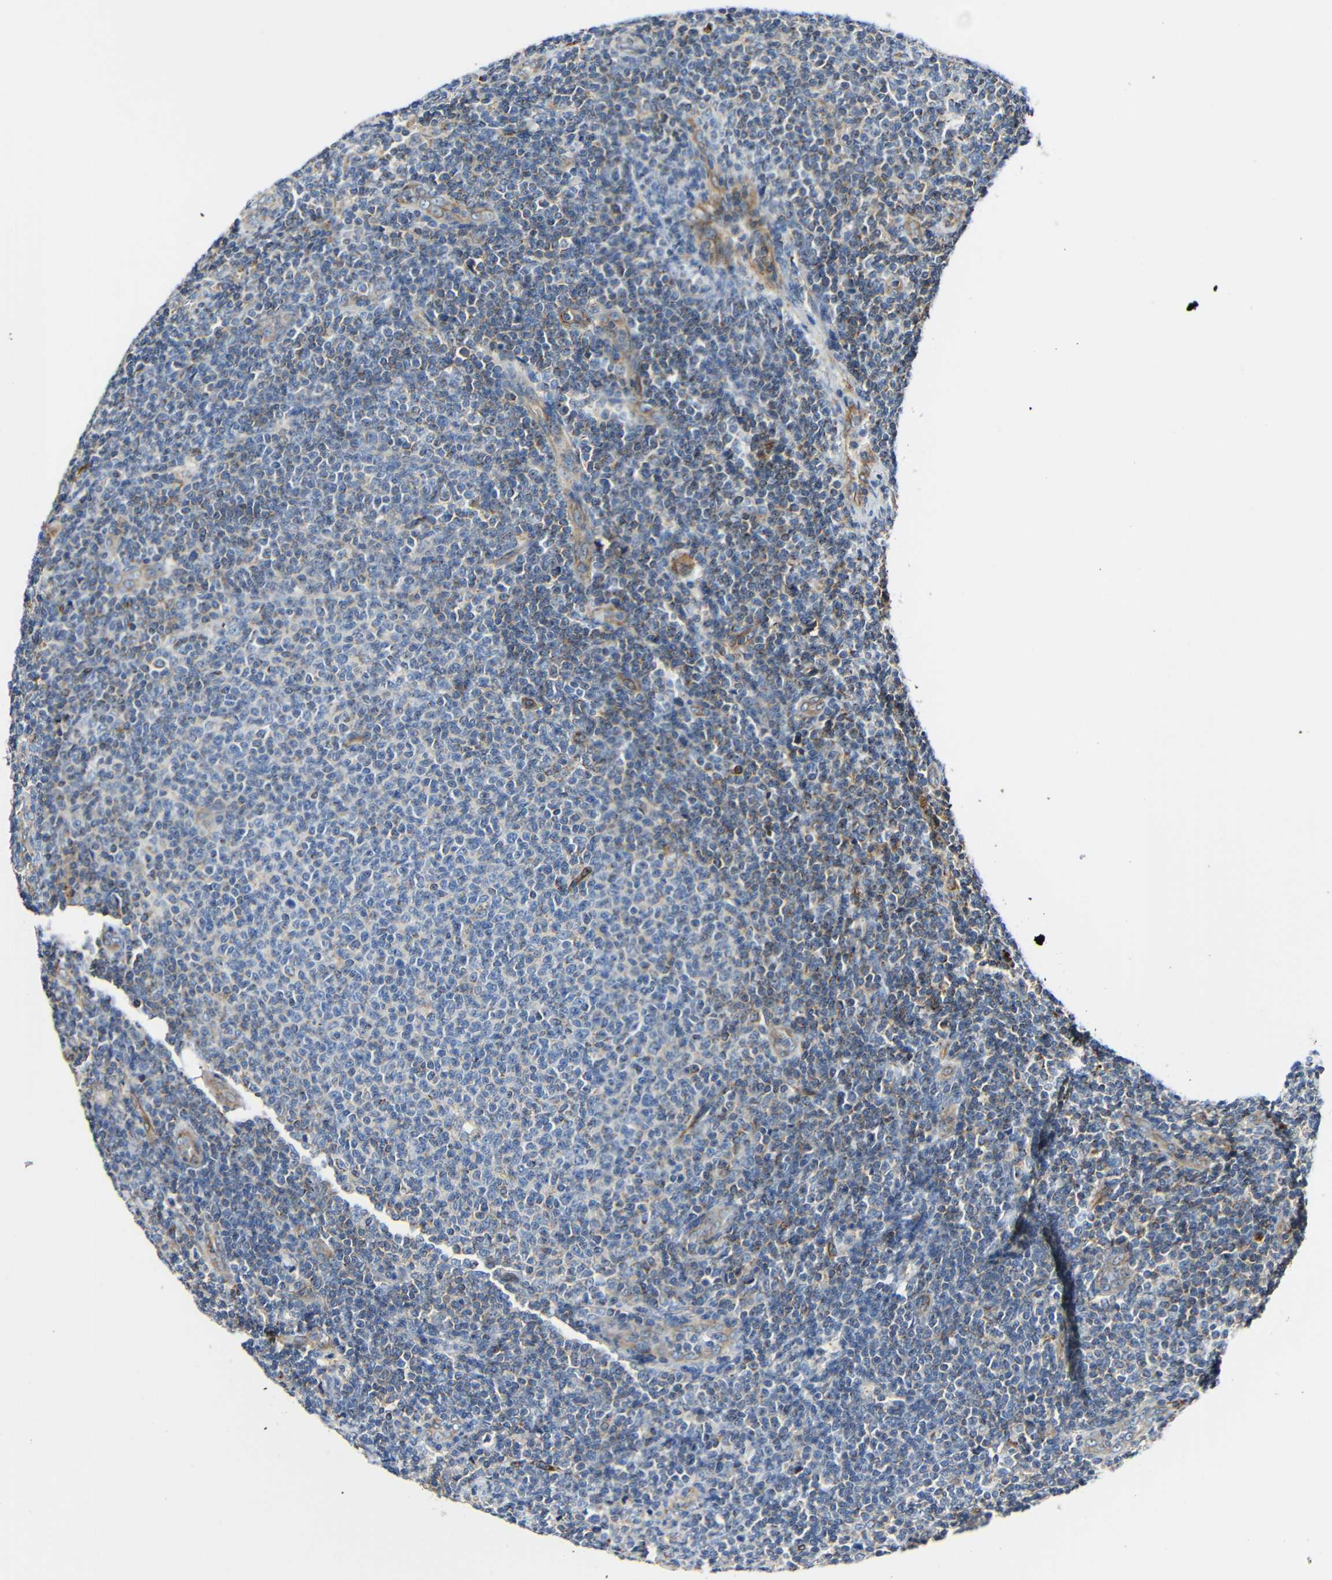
{"staining": {"intensity": "moderate", "quantity": "<25%", "location": "cytoplasmic/membranous"}, "tissue": "lymphoma", "cell_type": "Tumor cells", "image_type": "cancer", "snomed": [{"axis": "morphology", "description": "Malignant lymphoma, non-Hodgkin's type, Low grade"}, {"axis": "topography", "description": "Lymph node"}], "caption": "The image demonstrates staining of lymphoma, revealing moderate cytoplasmic/membranous protein expression (brown color) within tumor cells.", "gene": "IGSF10", "patient": {"sex": "male", "age": 66}}